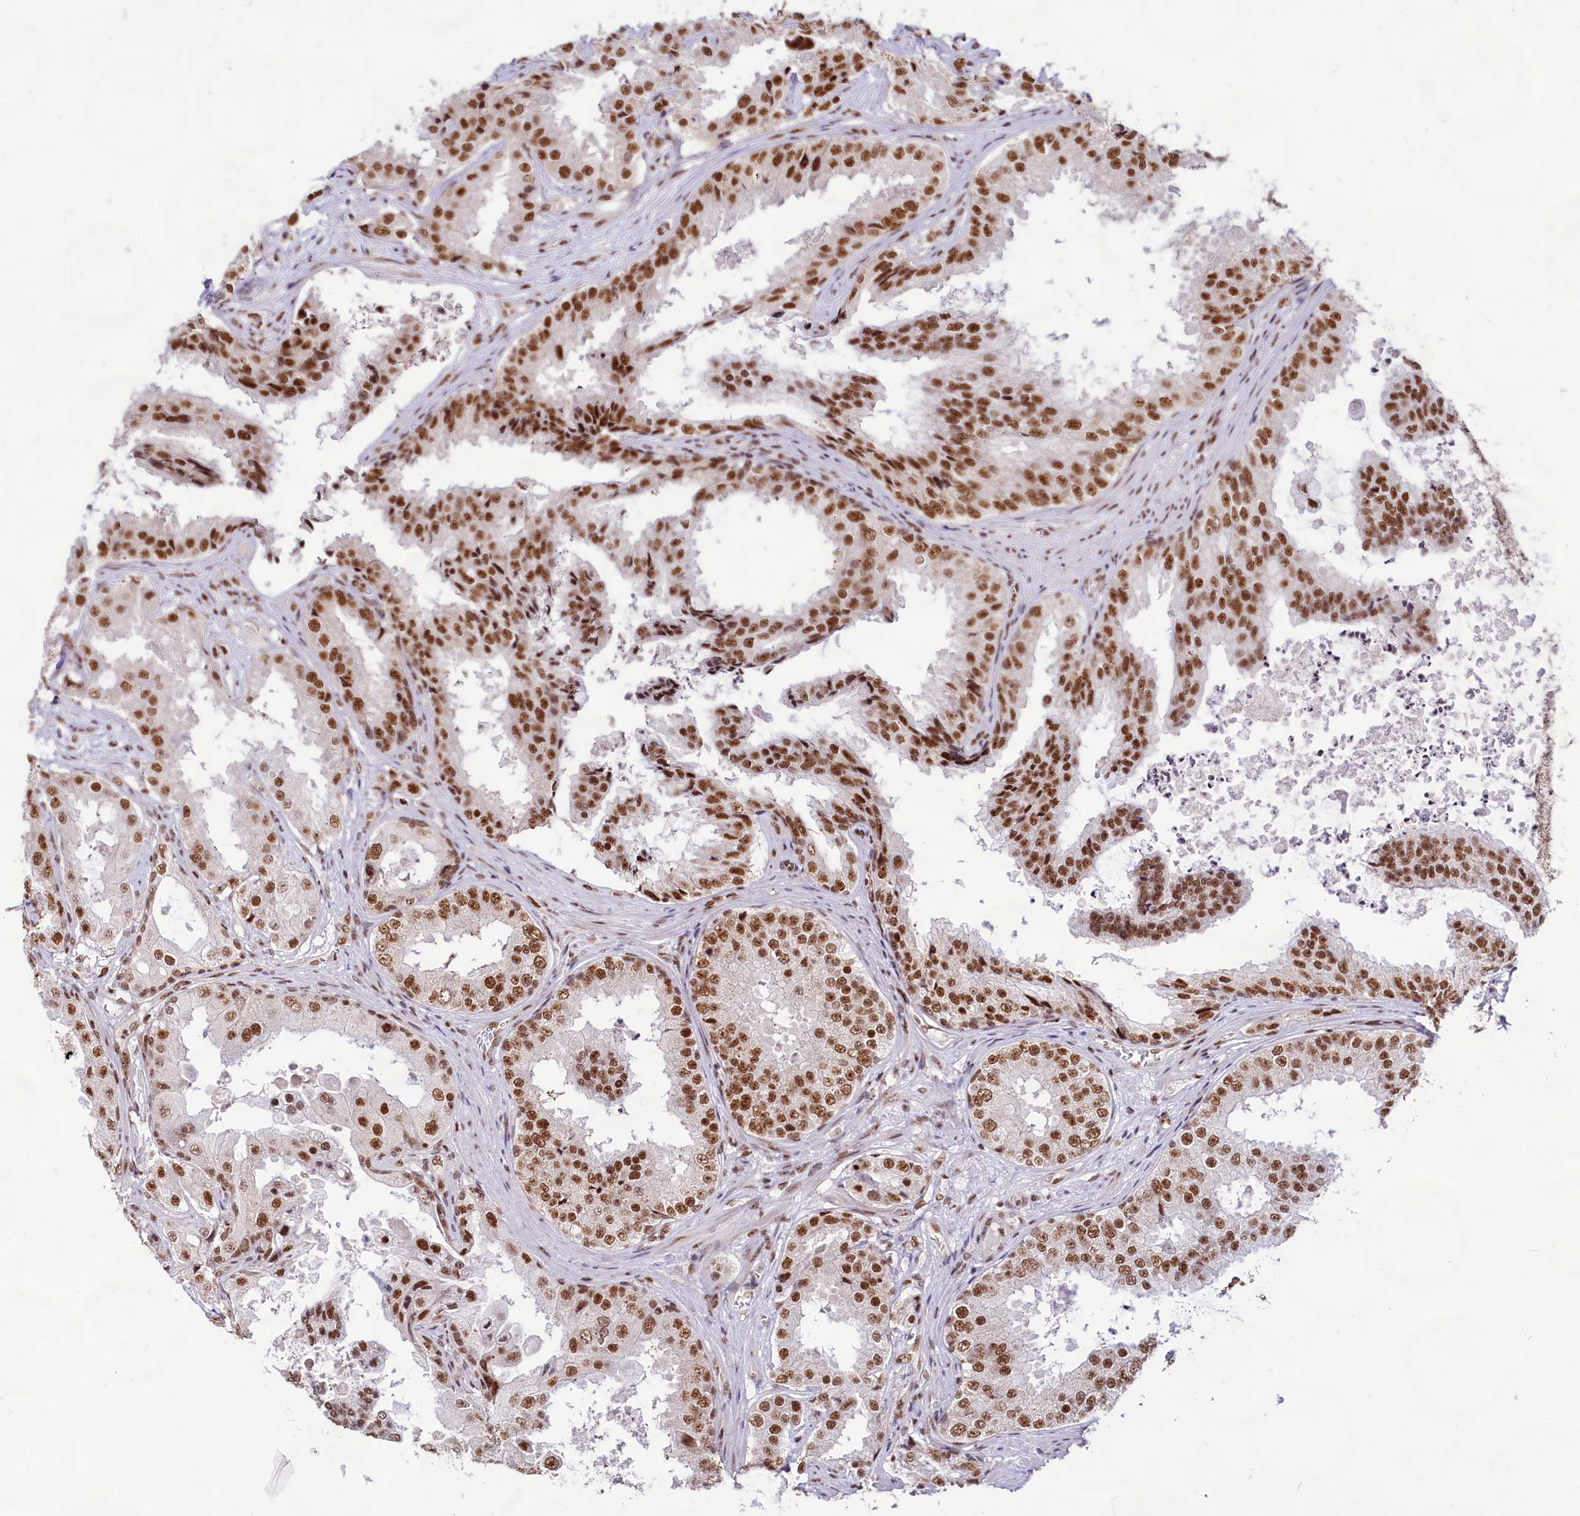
{"staining": {"intensity": "moderate", "quantity": ">75%", "location": "nuclear"}, "tissue": "prostate cancer", "cell_type": "Tumor cells", "image_type": "cancer", "snomed": [{"axis": "morphology", "description": "Adenocarcinoma, High grade"}, {"axis": "topography", "description": "Prostate"}], "caption": "Protein staining by immunohistochemistry reveals moderate nuclear positivity in about >75% of tumor cells in adenocarcinoma (high-grade) (prostate).", "gene": "HIRA", "patient": {"sex": "male", "age": 73}}